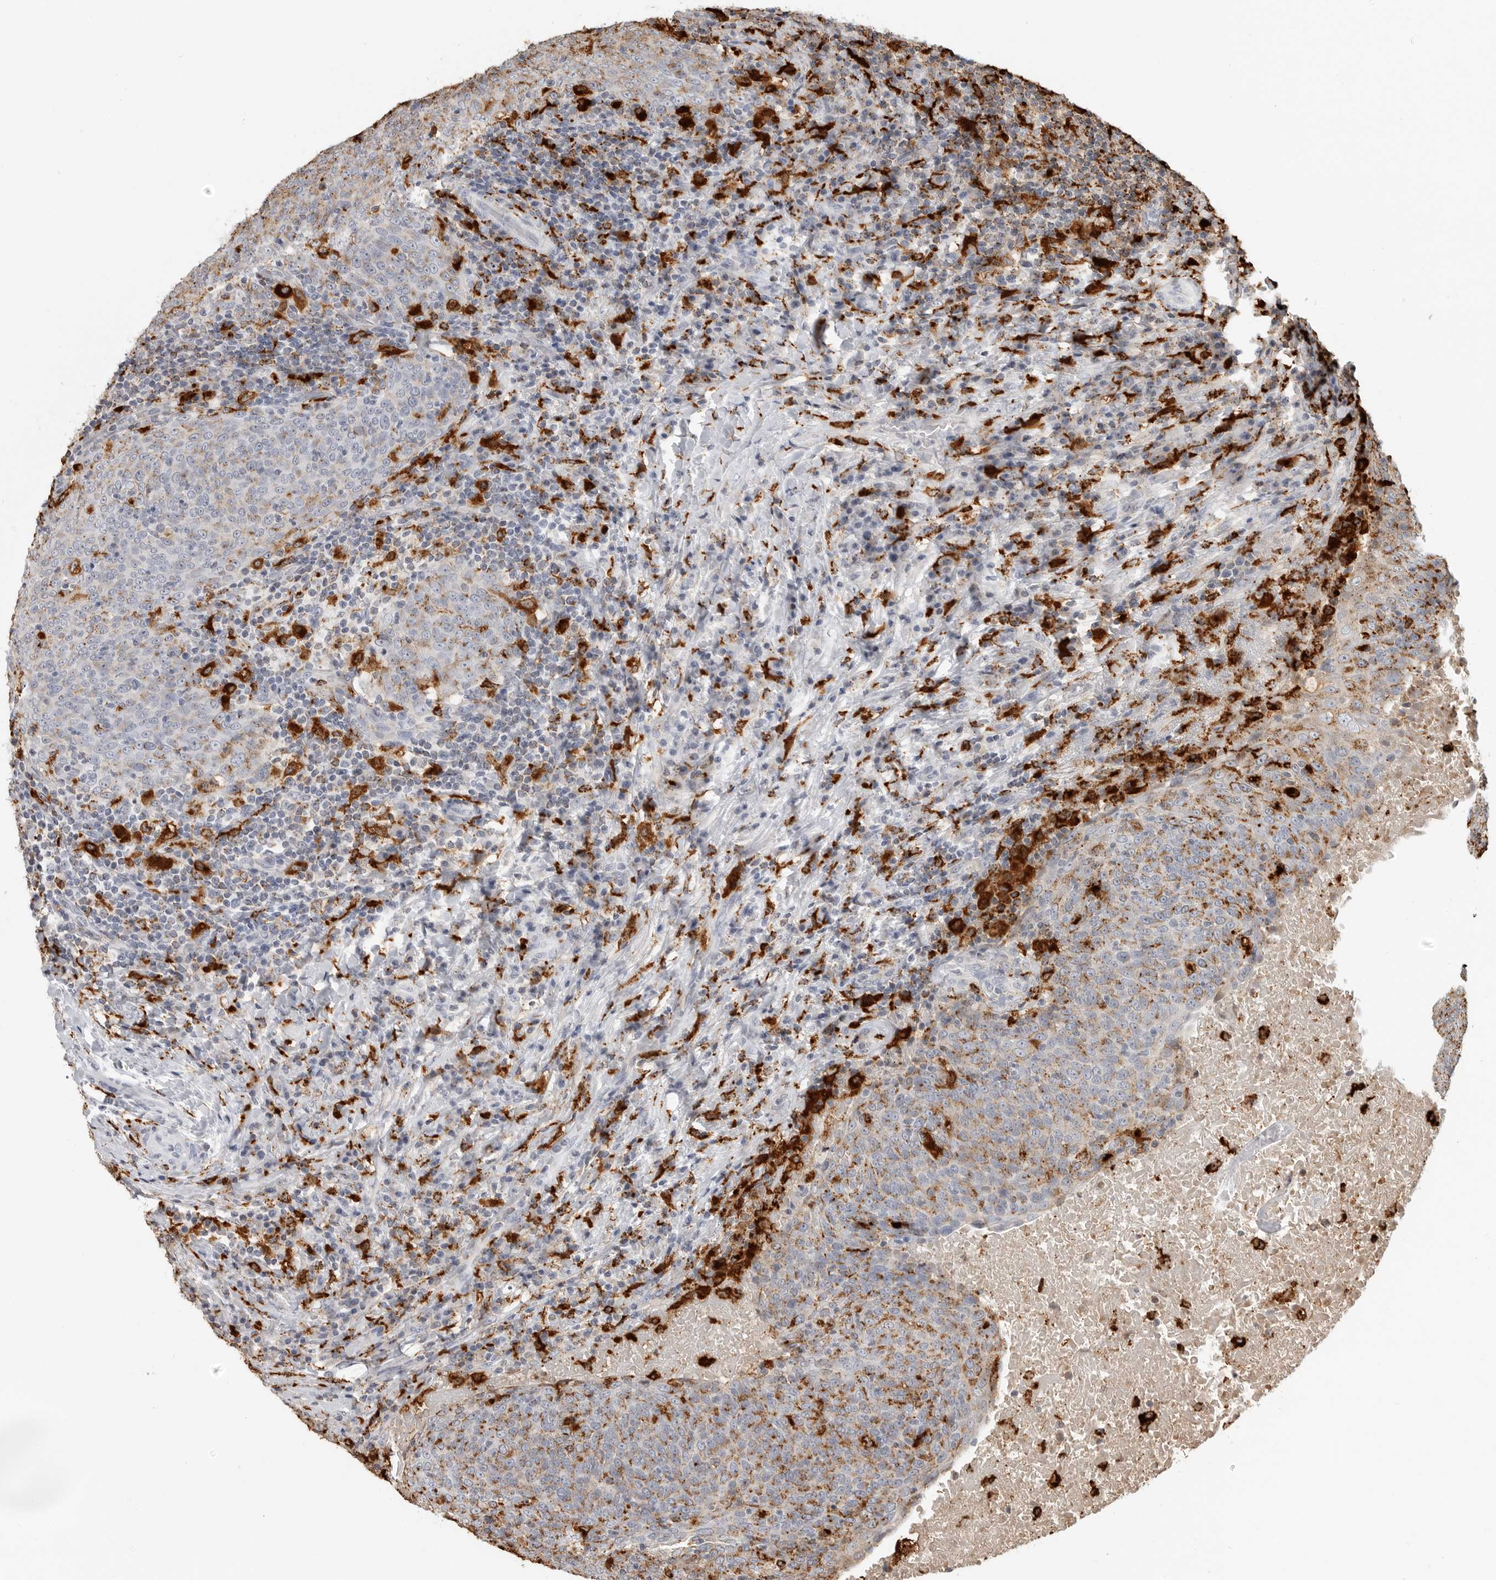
{"staining": {"intensity": "moderate", "quantity": "25%-75%", "location": "cytoplasmic/membranous"}, "tissue": "head and neck cancer", "cell_type": "Tumor cells", "image_type": "cancer", "snomed": [{"axis": "morphology", "description": "Squamous cell carcinoma, NOS"}, {"axis": "morphology", "description": "Squamous cell carcinoma, metastatic, NOS"}, {"axis": "topography", "description": "Lymph node"}, {"axis": "topography", "description": "Head-Neck"}], "caption": "Approximately 25%-75% of tumor cells in human head and neck cancer (squamous cell carcinoma) exhibit moderate cytoplasmic/membranous protein staining as visualized by brown immunohistochemical staining.", "gene": "IFI30", "patient": {"sex": "male", "age": 62}}